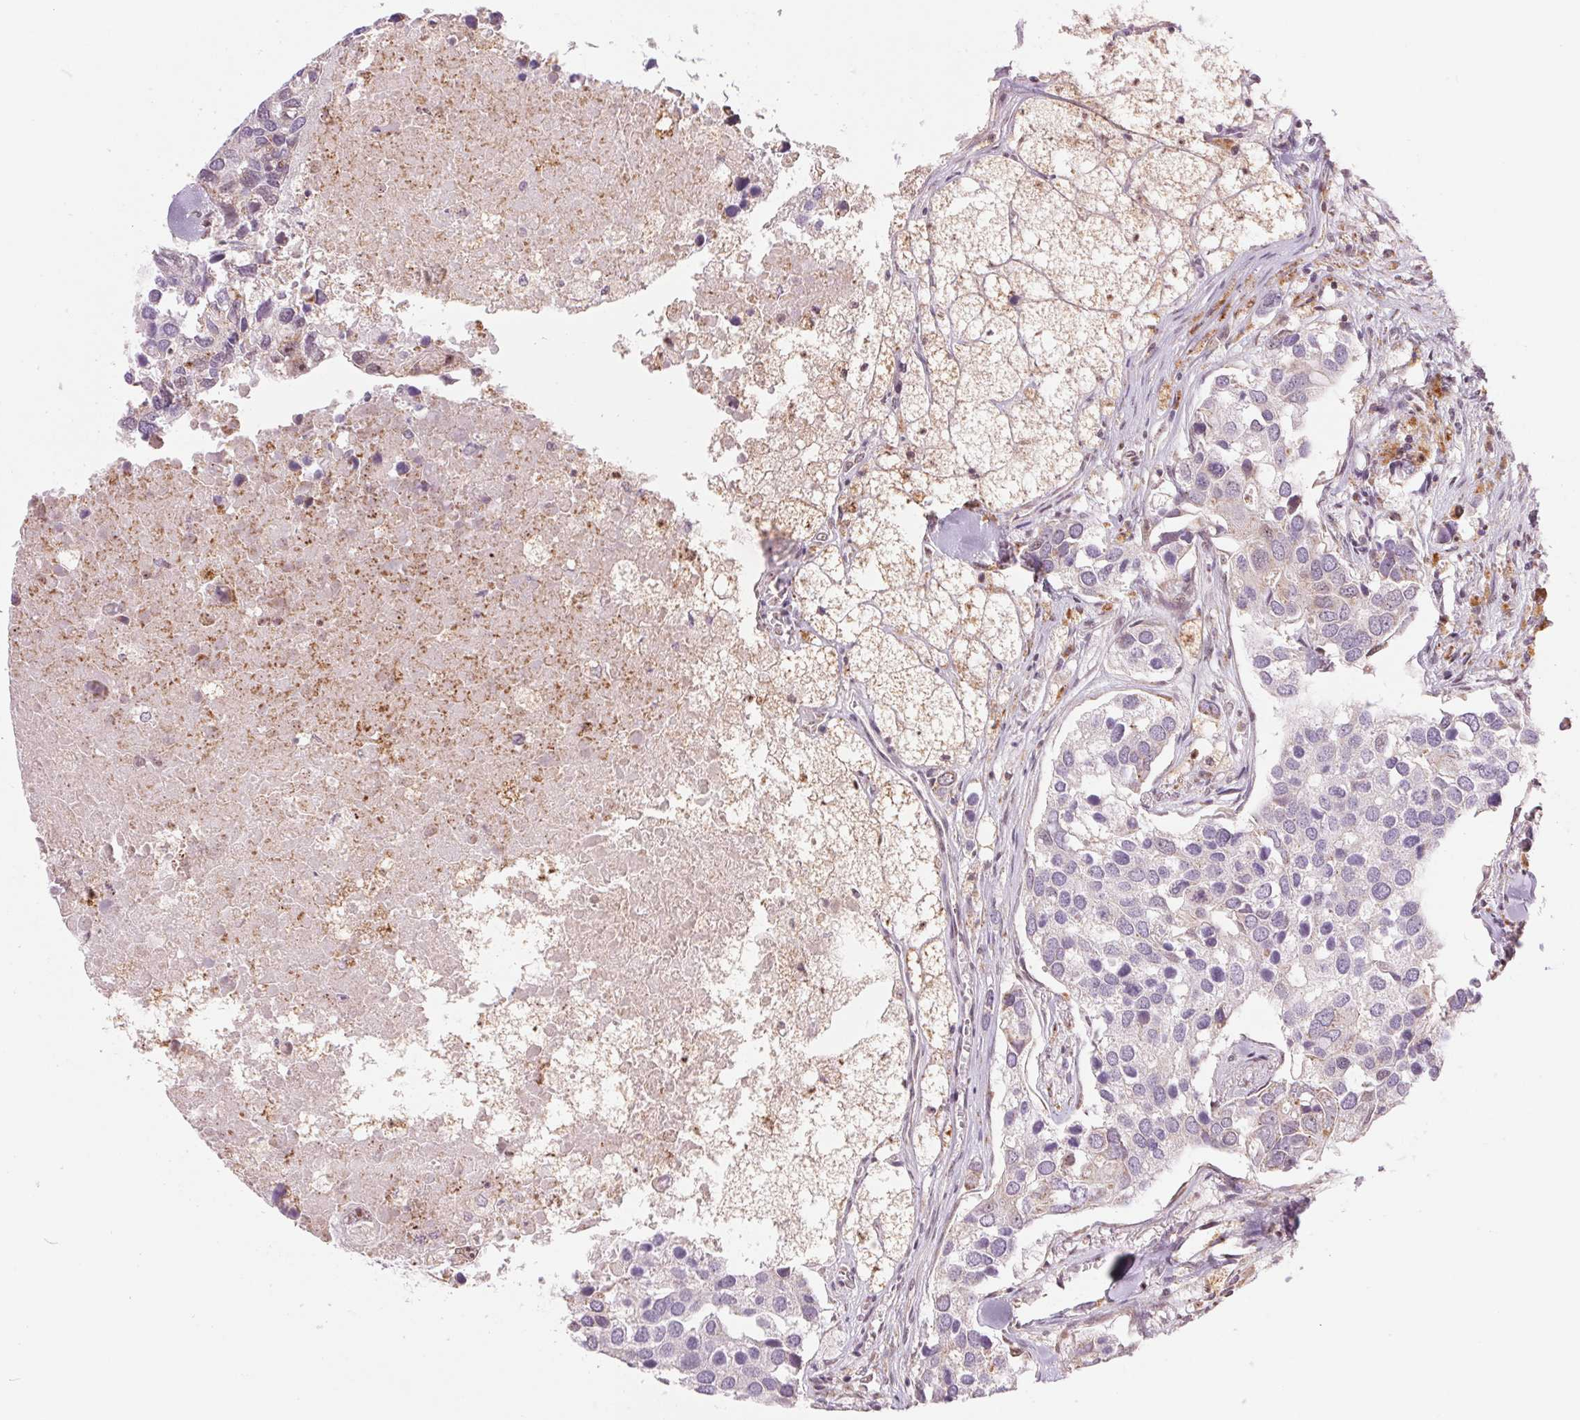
{"staining": {"intensity": "negative", "quantity": "none", "location": "none"}, "tissue": "breast cancer", "cell_type": "Tumor cells", "image_type": "cancer", "snomed": [{"axis": "morphology", "description": "Duct carcinoma"}, {"axis": "topography", "description": "Breast"}], "caption": "Breast cancer (intraductal carcinoma) was stained to show a protein in brown. There is no significant expression in tumor cells.", "gene": "ARHGAP32", "patient": {"sex": "female", "age": 83}}